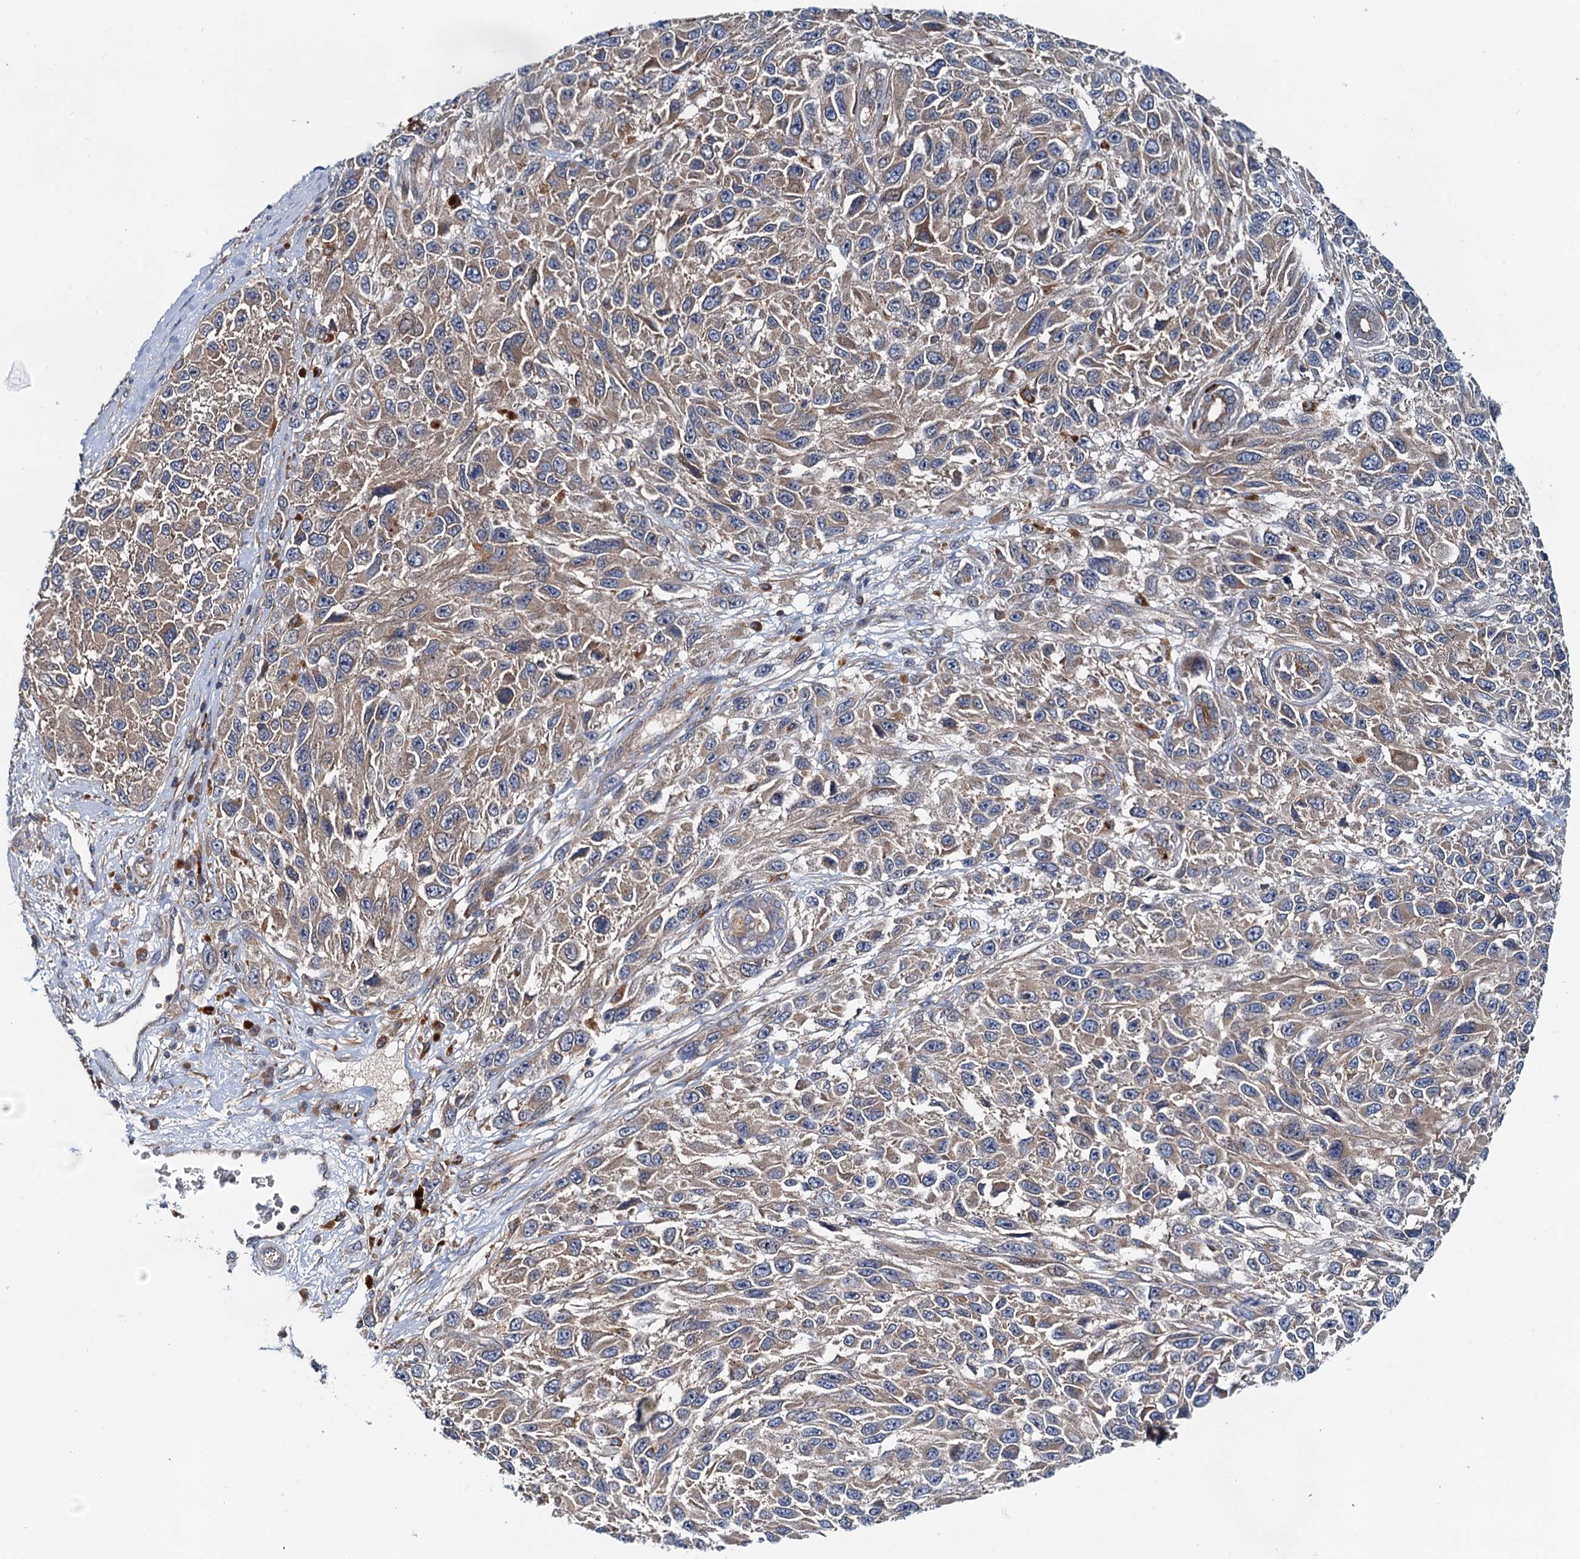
{"staining": {"intensity": "weak", "quantity": "25%-75%", "location": "cytoplasmic/membranous"}, "tissue": "melanoma", "cell_type": "Tumor cells", "image_type": "cancer", "snomed": [{"axis": "morphology", "description": "Normal tissue, NOS"}, {"axis": "morphology", "description": "Malignant melanoma, NOS"}, {"axis": "topography", "description": "Skin"}], "caption": "An IHC micrograph of tumor tissue is shown. Protein staining in brown shows weak cytoplasmic/membranous positivity in malignant melanoma within tumor cells. The staining was performed using DAB (3,3'-diaminobenzidine), with brown indicating positive protein expression. Nuclei are stained blue with hematoxylin.", "gene": "EFL1", "patient": {"sex": "female", "age": 96}}